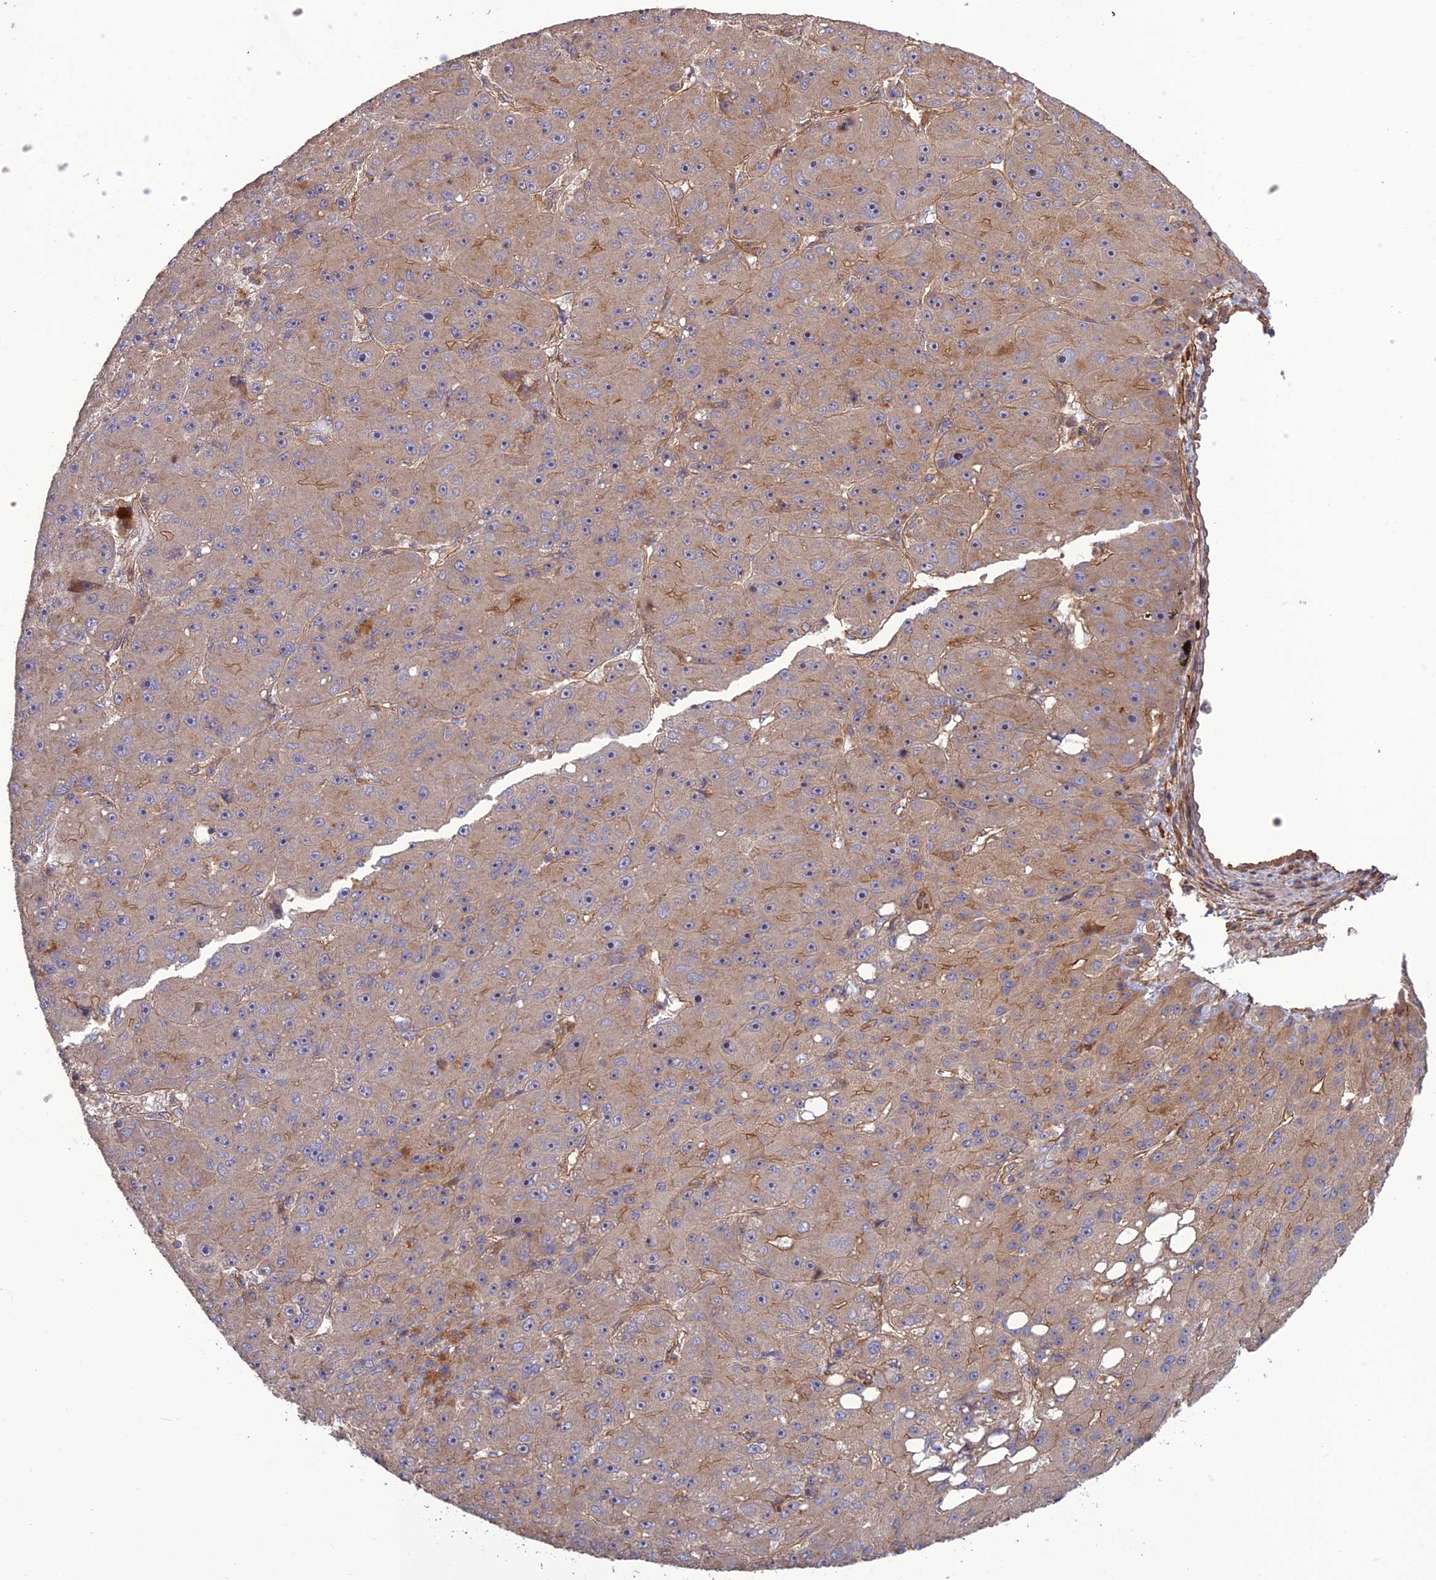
{"staining": {"intensity": "weak", "quantity": "<25%", "location": "cytoplasmic/membranous"}, "tissue": "liver cancer", "cell_type": "Tumor cells", "image_type": "cancer", "snomed": [{"axis": "morphology", "description": "Carcinoma, Hepatocellular, NOS"}, {"axis": "topography", "description": "Liver"}], "caption": "The micrograph reveals no significant positivity in tumor cells of liver cancer.", "gene": "TMEM131L", "patient": {"sex": "male", "age": 67}}